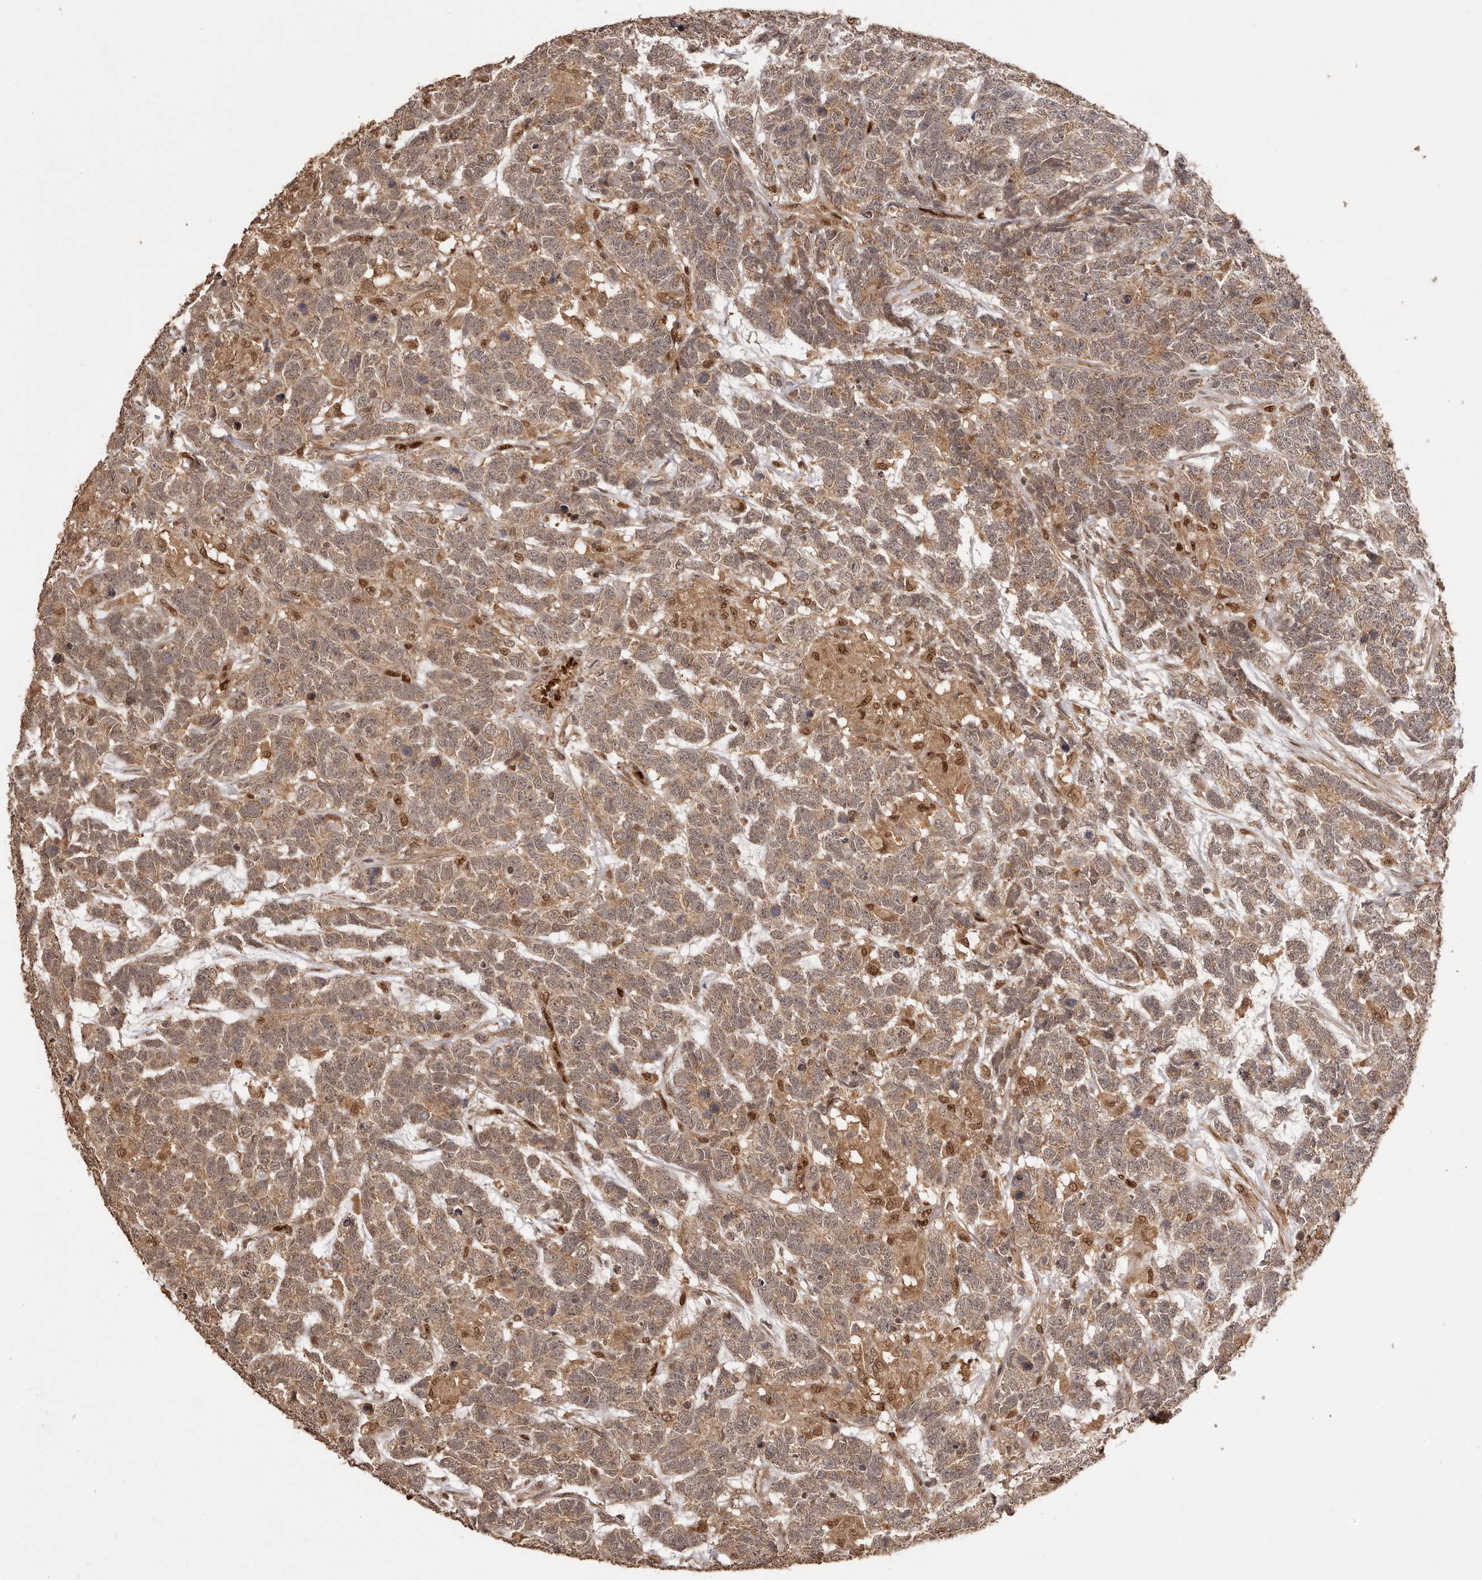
{"staining": {"intensity": "moderate", "quantity": ">75%", "location": "cytoplasmic/membranous,nuclear"}, "tissue": "testis cancer", "cell_type": "Tumor cells", "image_type": "cancer", "snomed": [{"axis": "morphology", "description": "Carcinoma, Embryonal, NOS"}, {"axis": "topography", "description": "Testis"}], "caption": "A brown stain highlights moderate cytoplasmic/membranous and nuclear expression of a protein in testis cancer tumor cells.", "gene": "UBR2", "patient": {"sex": "male", "age": 26}}